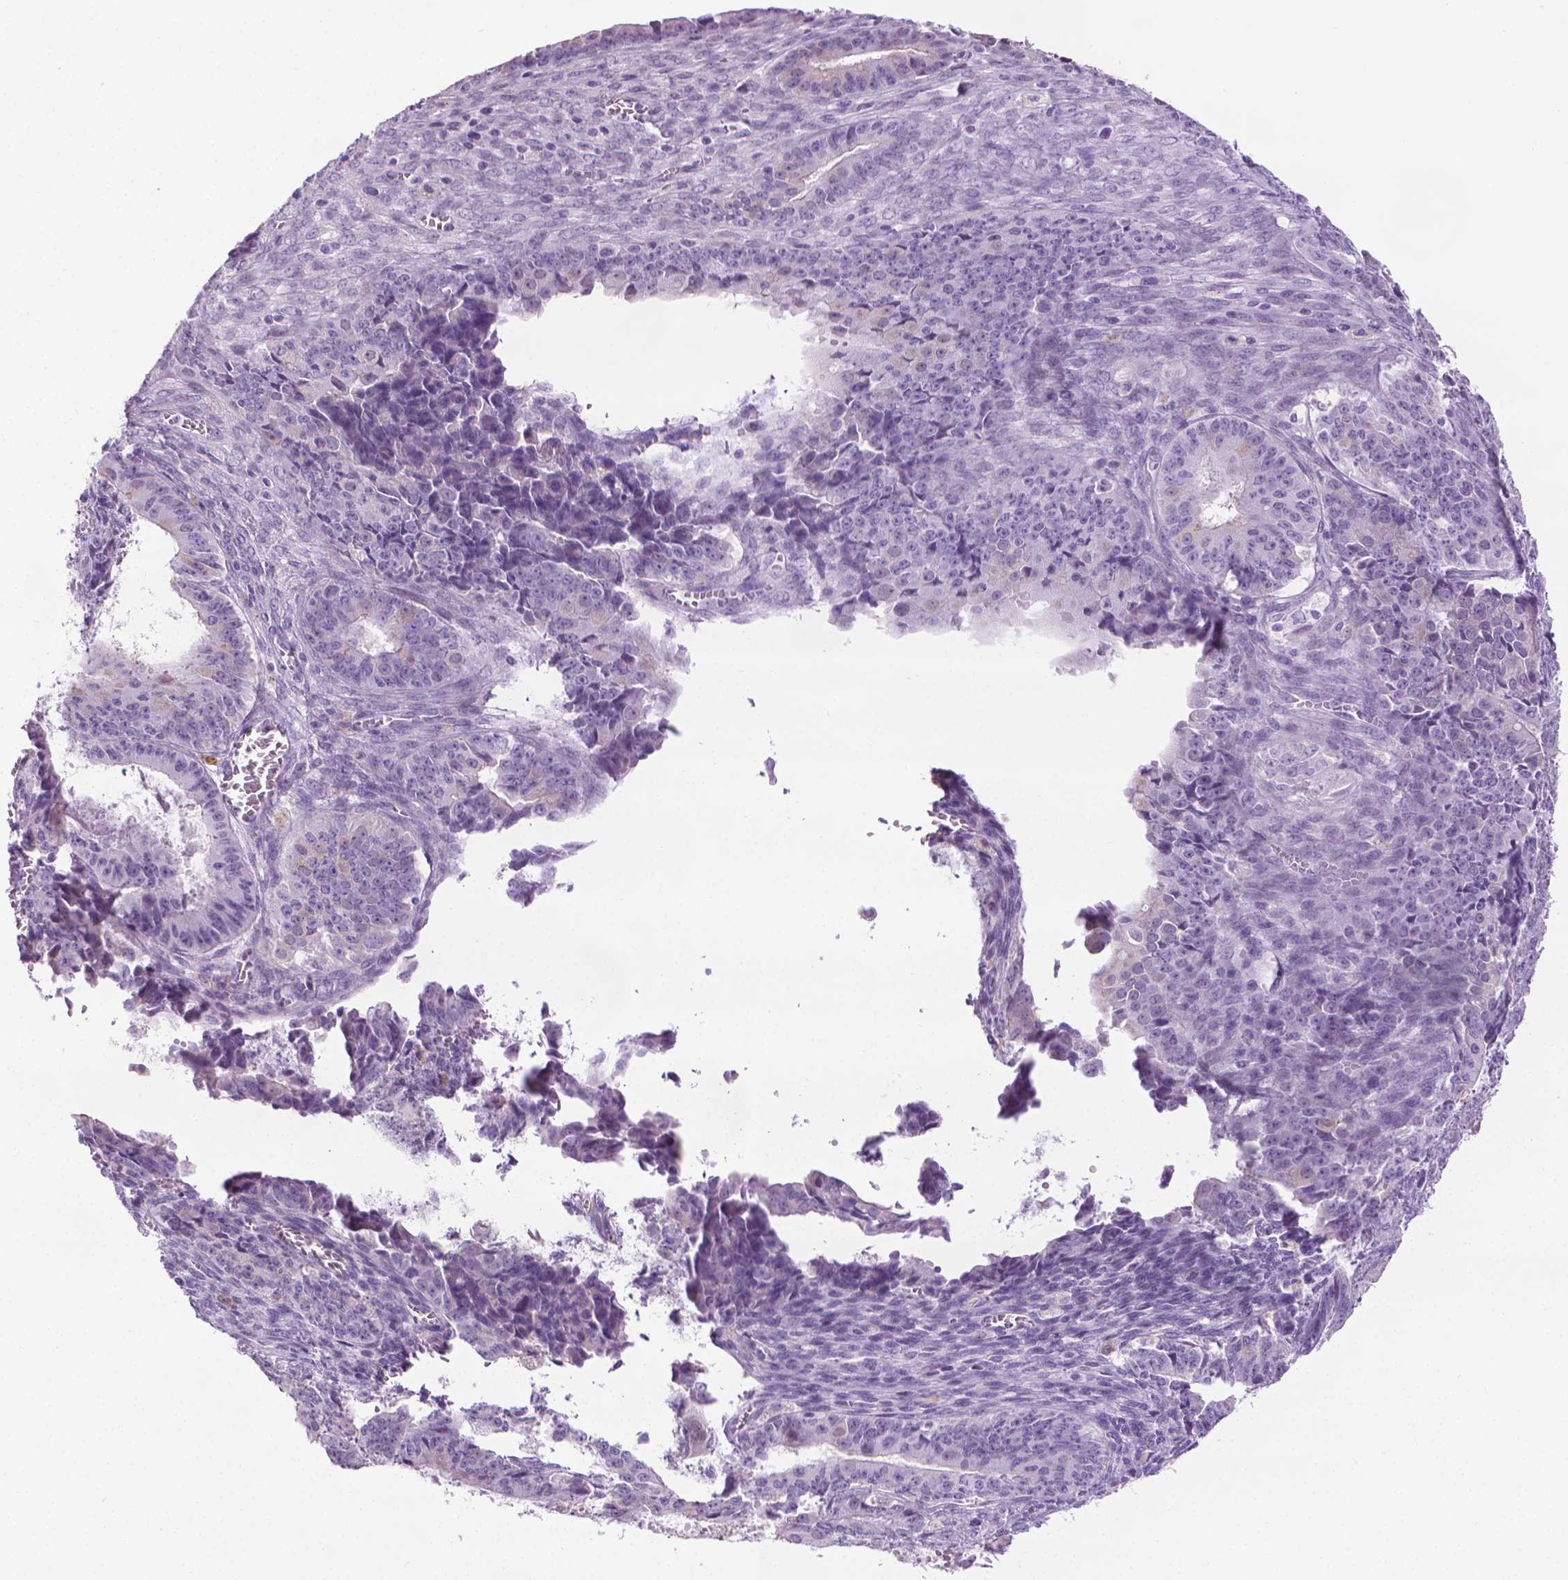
{"staining": {"intensity": "negative", "quantity": "none", "location": "none"}, "tissue": "ovarian cancer", "cell_type": "Tumor cells", "image_type": "cancer", "snomed": [{"axis": "morphology", "description": "Carcinoma, endometroid"}, {"axis": "topography", "description": "Ovary"}], "caption": "This is an immunohistochemistry (IHC) micrograph of human ovarian endometroid carcinoma. There is no positivity in tumor cells.", "gene": "DNAI7", "patient": {"sex": "female", "age": 42}}